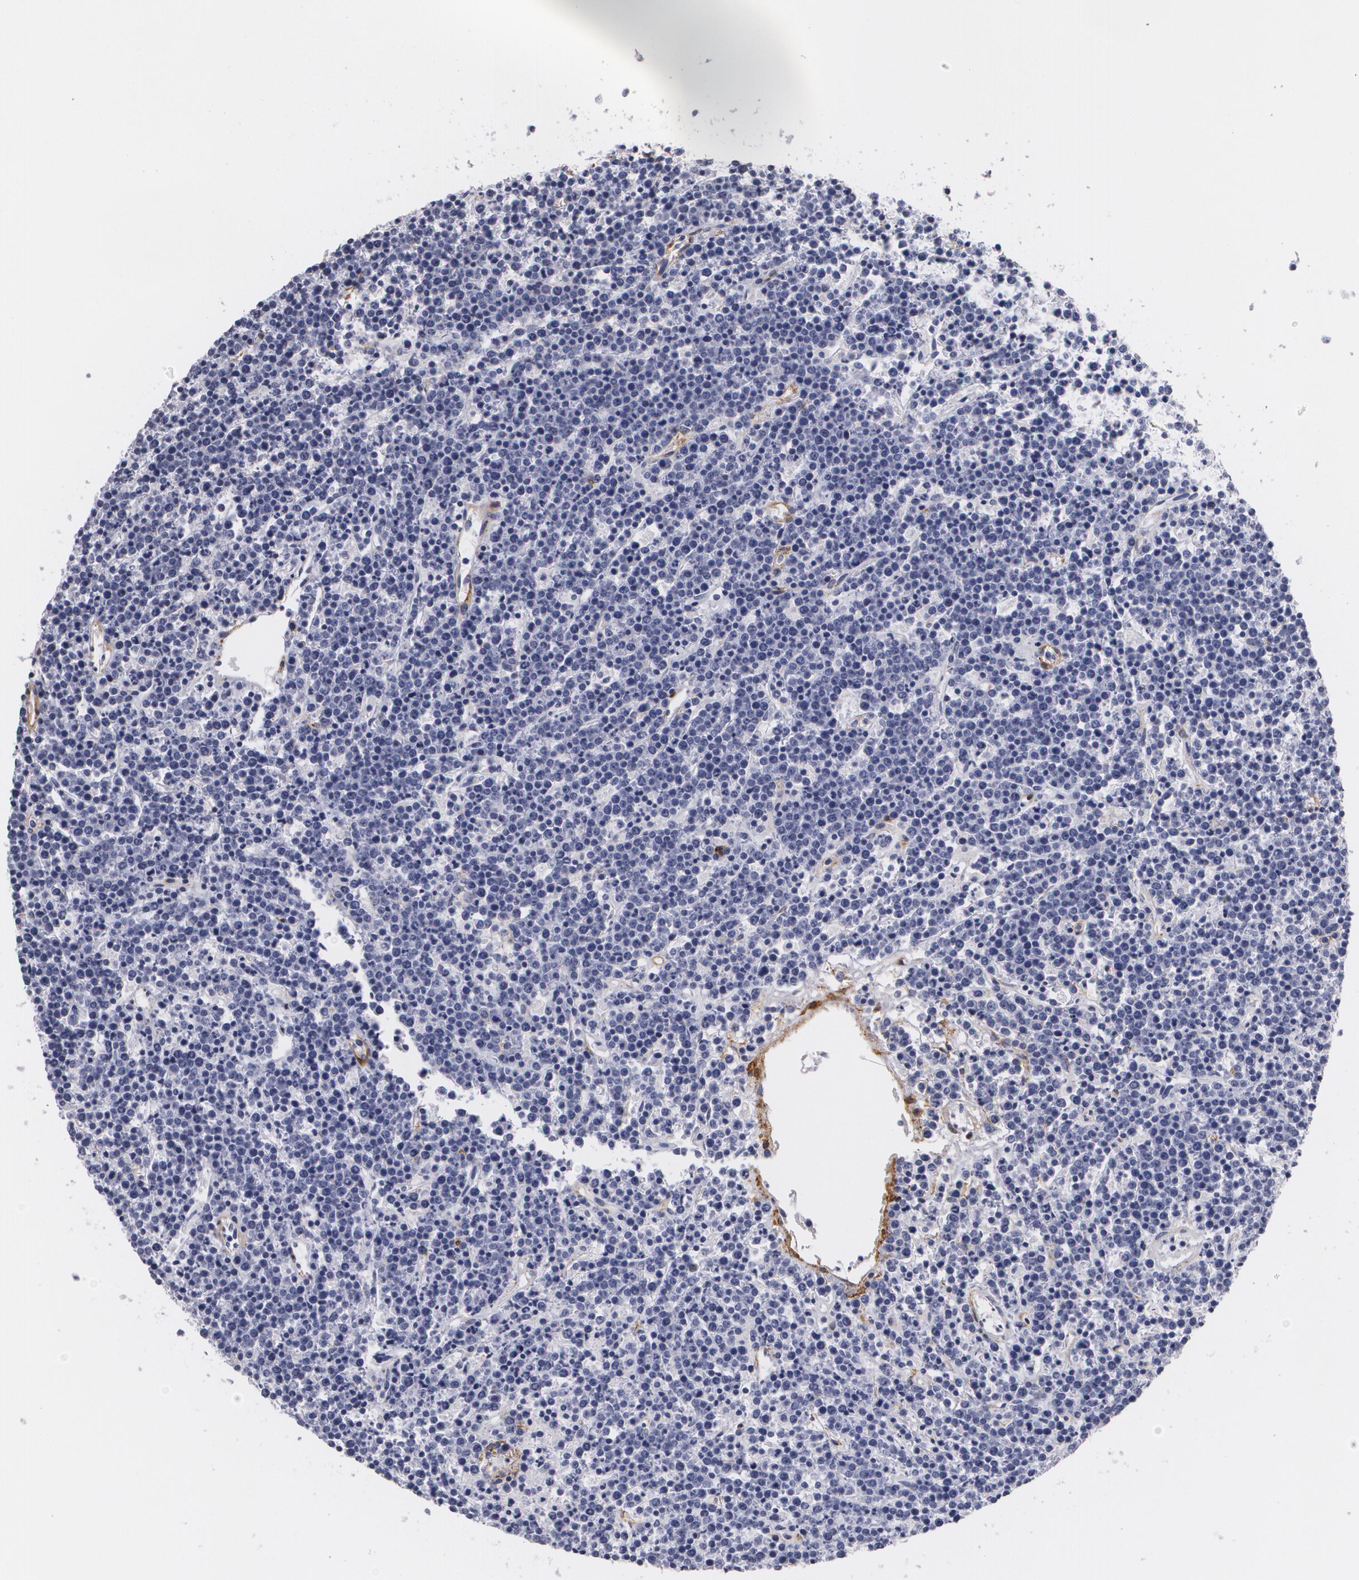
{"staining": {"intensity": "negative", "quantity": "none", "location": "none"}, "tissue": "lymphoma", "cell_type": "Tumor cells", "image_type": "cancer", "snomed": [{"axis": "morphology", "description": "Malignant lymphoma, non-Hodgkin's type, High grade"}, {"axis": "topography", "description": "Ovary"}], "caption": "Immunohistochemistry (IHC) photomicrograph of human lymphoma stained for a protein (brown), which displays no staining in tumor cells.", "gene": "NGFR", "patient": {"sex": "female", "age": 56}}